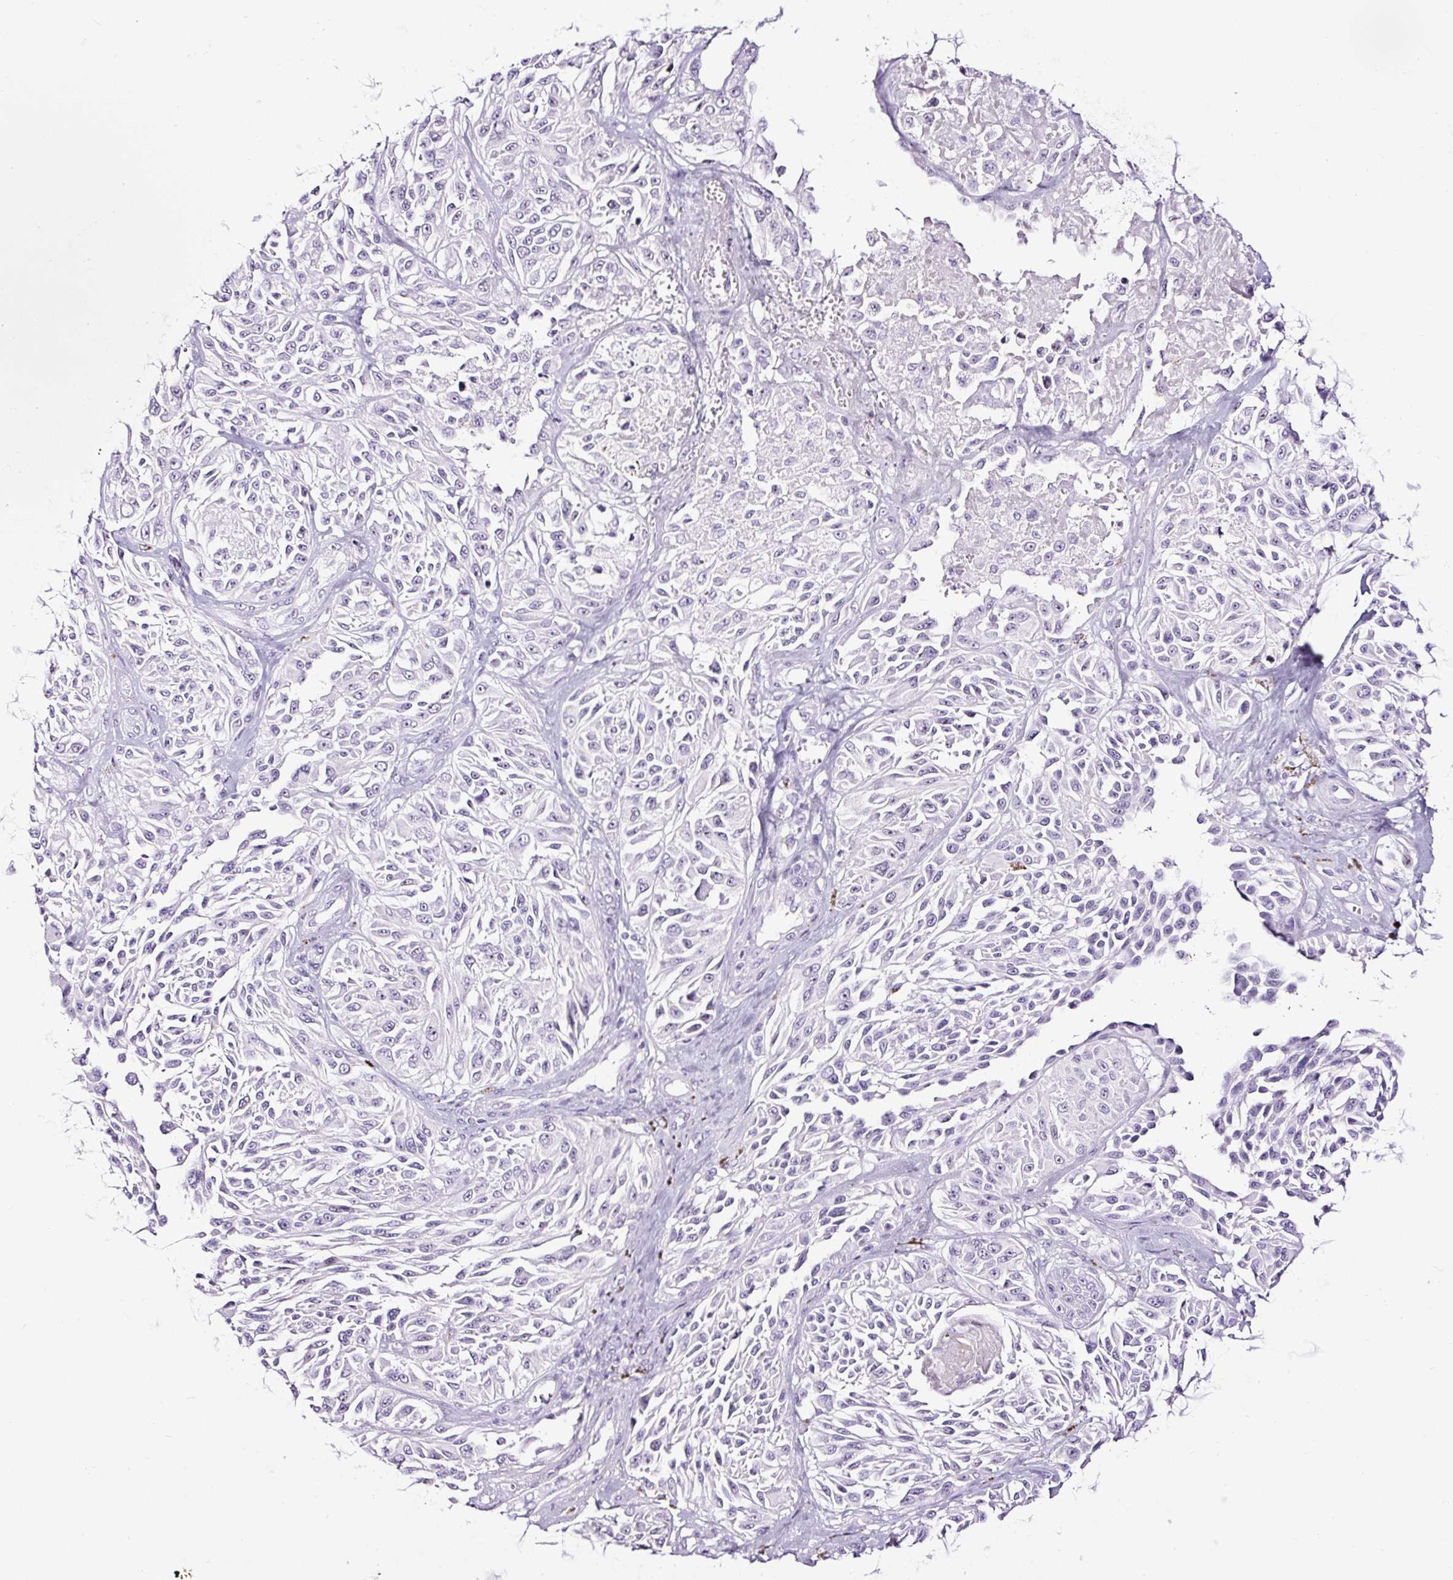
{"staining": {"intensity": "negative", "quantity": "none", "location": "none"}, "tissue": "melanoma", "cell_type": "Tumor cells", "image_type": "cancer", "snomed": [{"axis": "morphology", "description": "Malignant melanoma, NOS"}, {"axis": "topography", "description": "Skin"}], "caption": "The immunohistochemistry (IHC) micrograph has no significant positivity in tumor cells of melanoma tissue.", "gene": "NPHS2", "patient": {"sex": "male", "age": 94}}